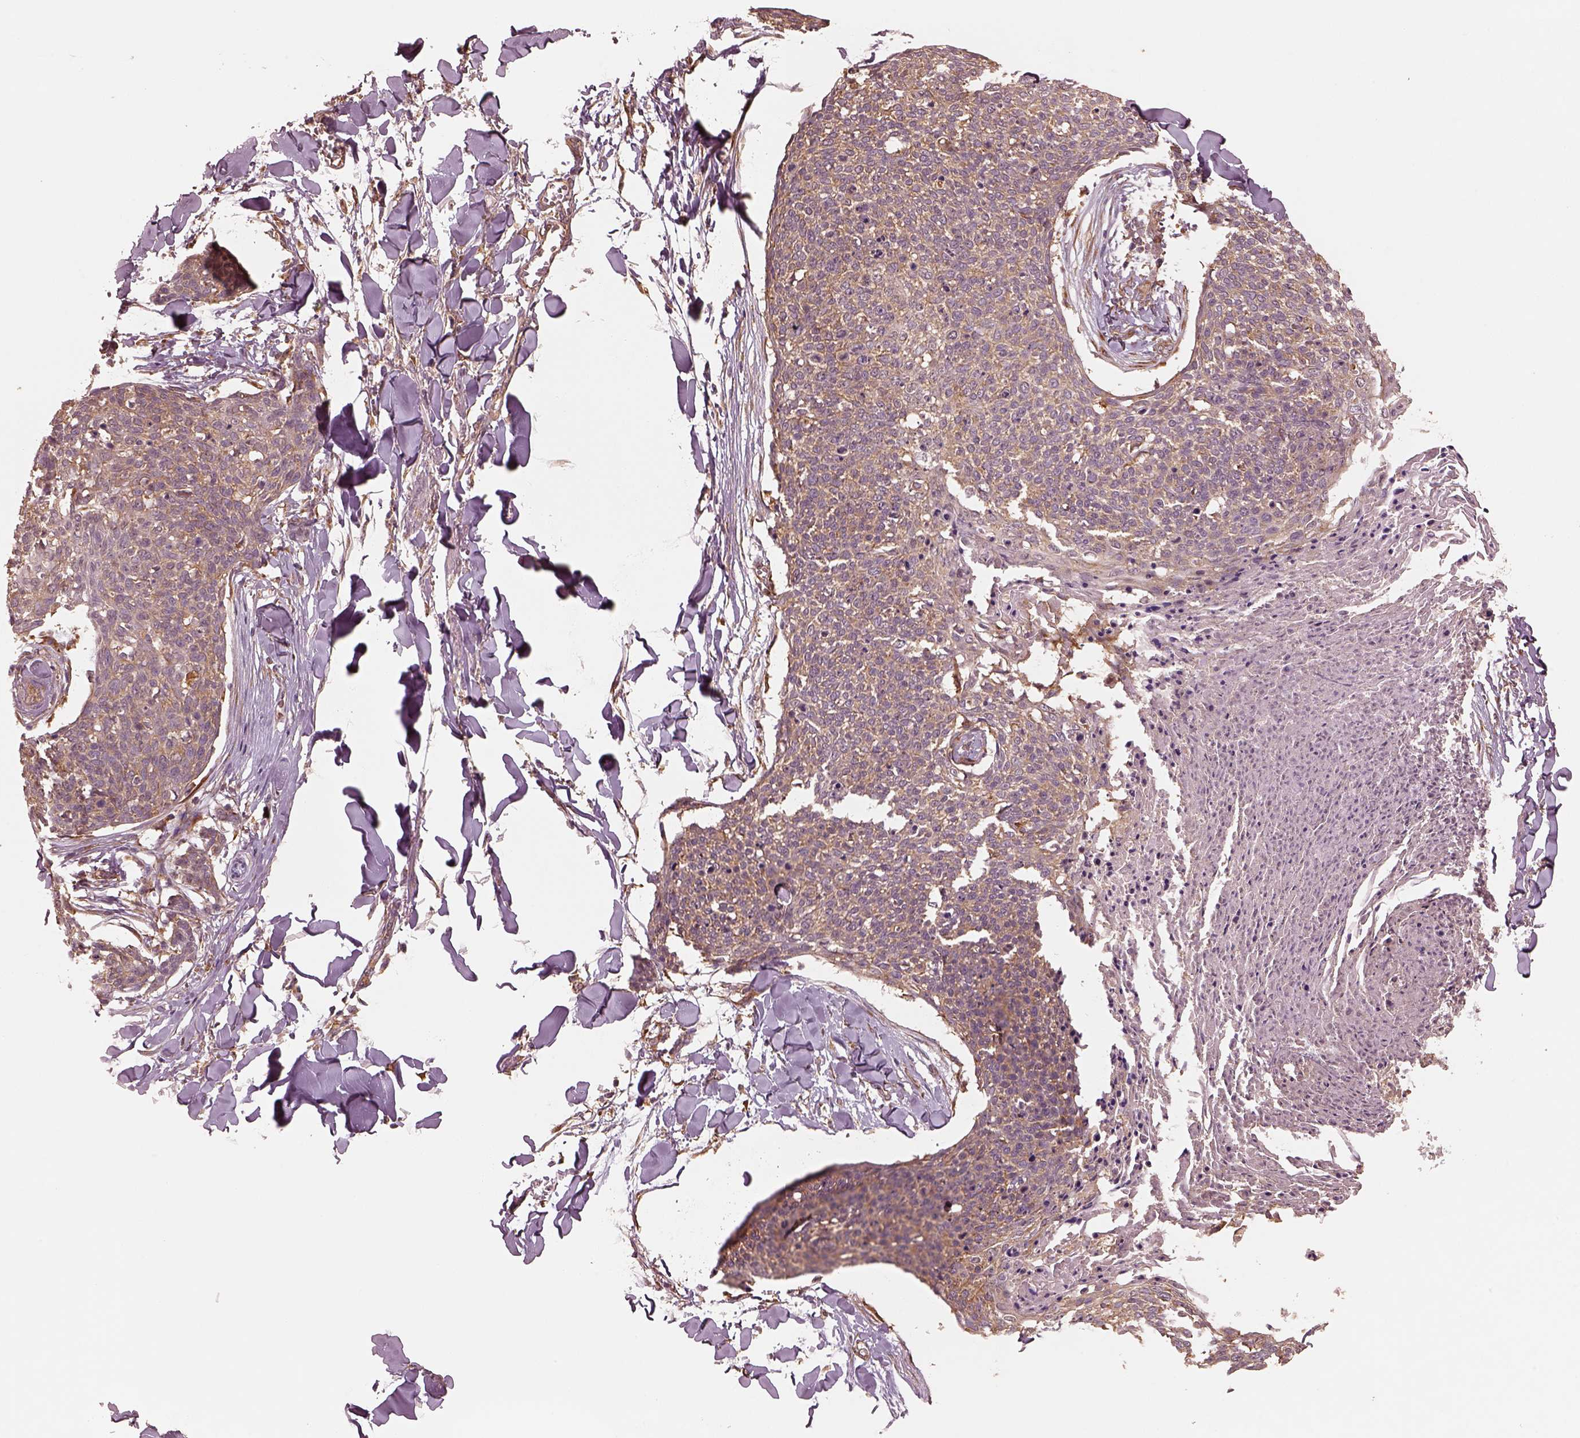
{"staining": {"intensity": "weak", "quantity": ">75%", "location": "cytoplasmic/membranous"}, "tissue": "skin cancer", "cell_type": "Tumor cells", "image_type": "cancer", "snomed": [{"axis": "morphology", "description": "Squamous cell carcinoma, NOS"}, {"axis": "topography", "description": "Skin"}, {"axis": "topography", "description": "Vulva"}], "caption": "Immunohistochemistry (DAB) staining of human skin squamous cell carcinoma reveals weak cytoplasmic/membranous protein expression in about >75% of tumor cells.", "gene": "RPS5", "patient": {"sex": "female", "age": 75}}